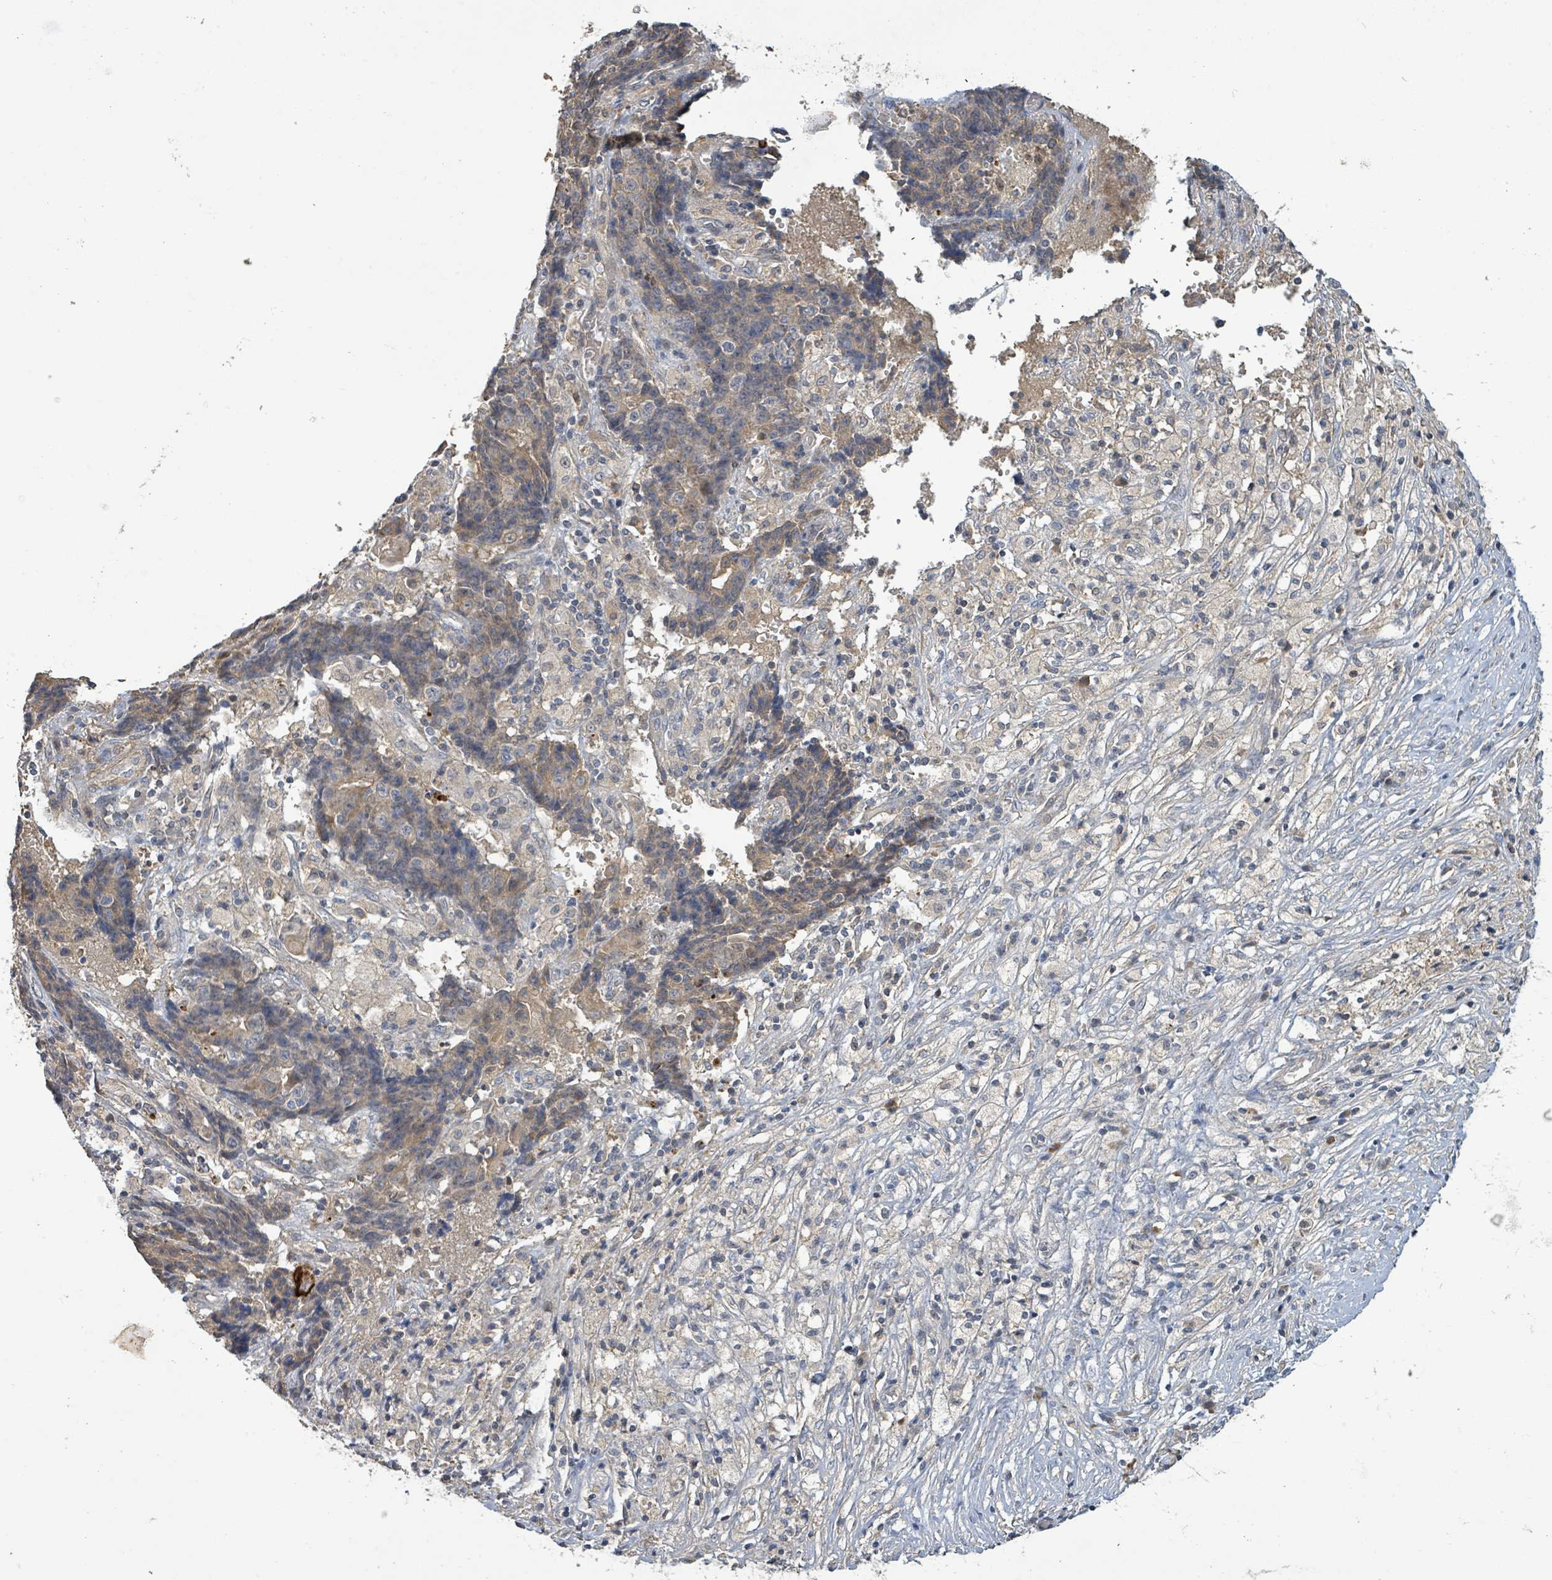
{"staining": {"intensity": "weak", "quantity": "<25%", "location": "cytoplasmic/membranous"}, "tissue": "ovarian cancer", "cell_type": "Tumor cells", "image_type": "cancer", "snomed": [{"axis": "morphology", "description": "Carcinoma, endometroid"}, {"axis": "topography", "description": "Ovary"}], "caption": "Tumor cells are negative for brown protein staining in ovarian cancer. (Immunohistochemistry, brightfield microscopy, high magnification).", "gene": "STARD4", "patient": {"sex": "female", "age": 42}}